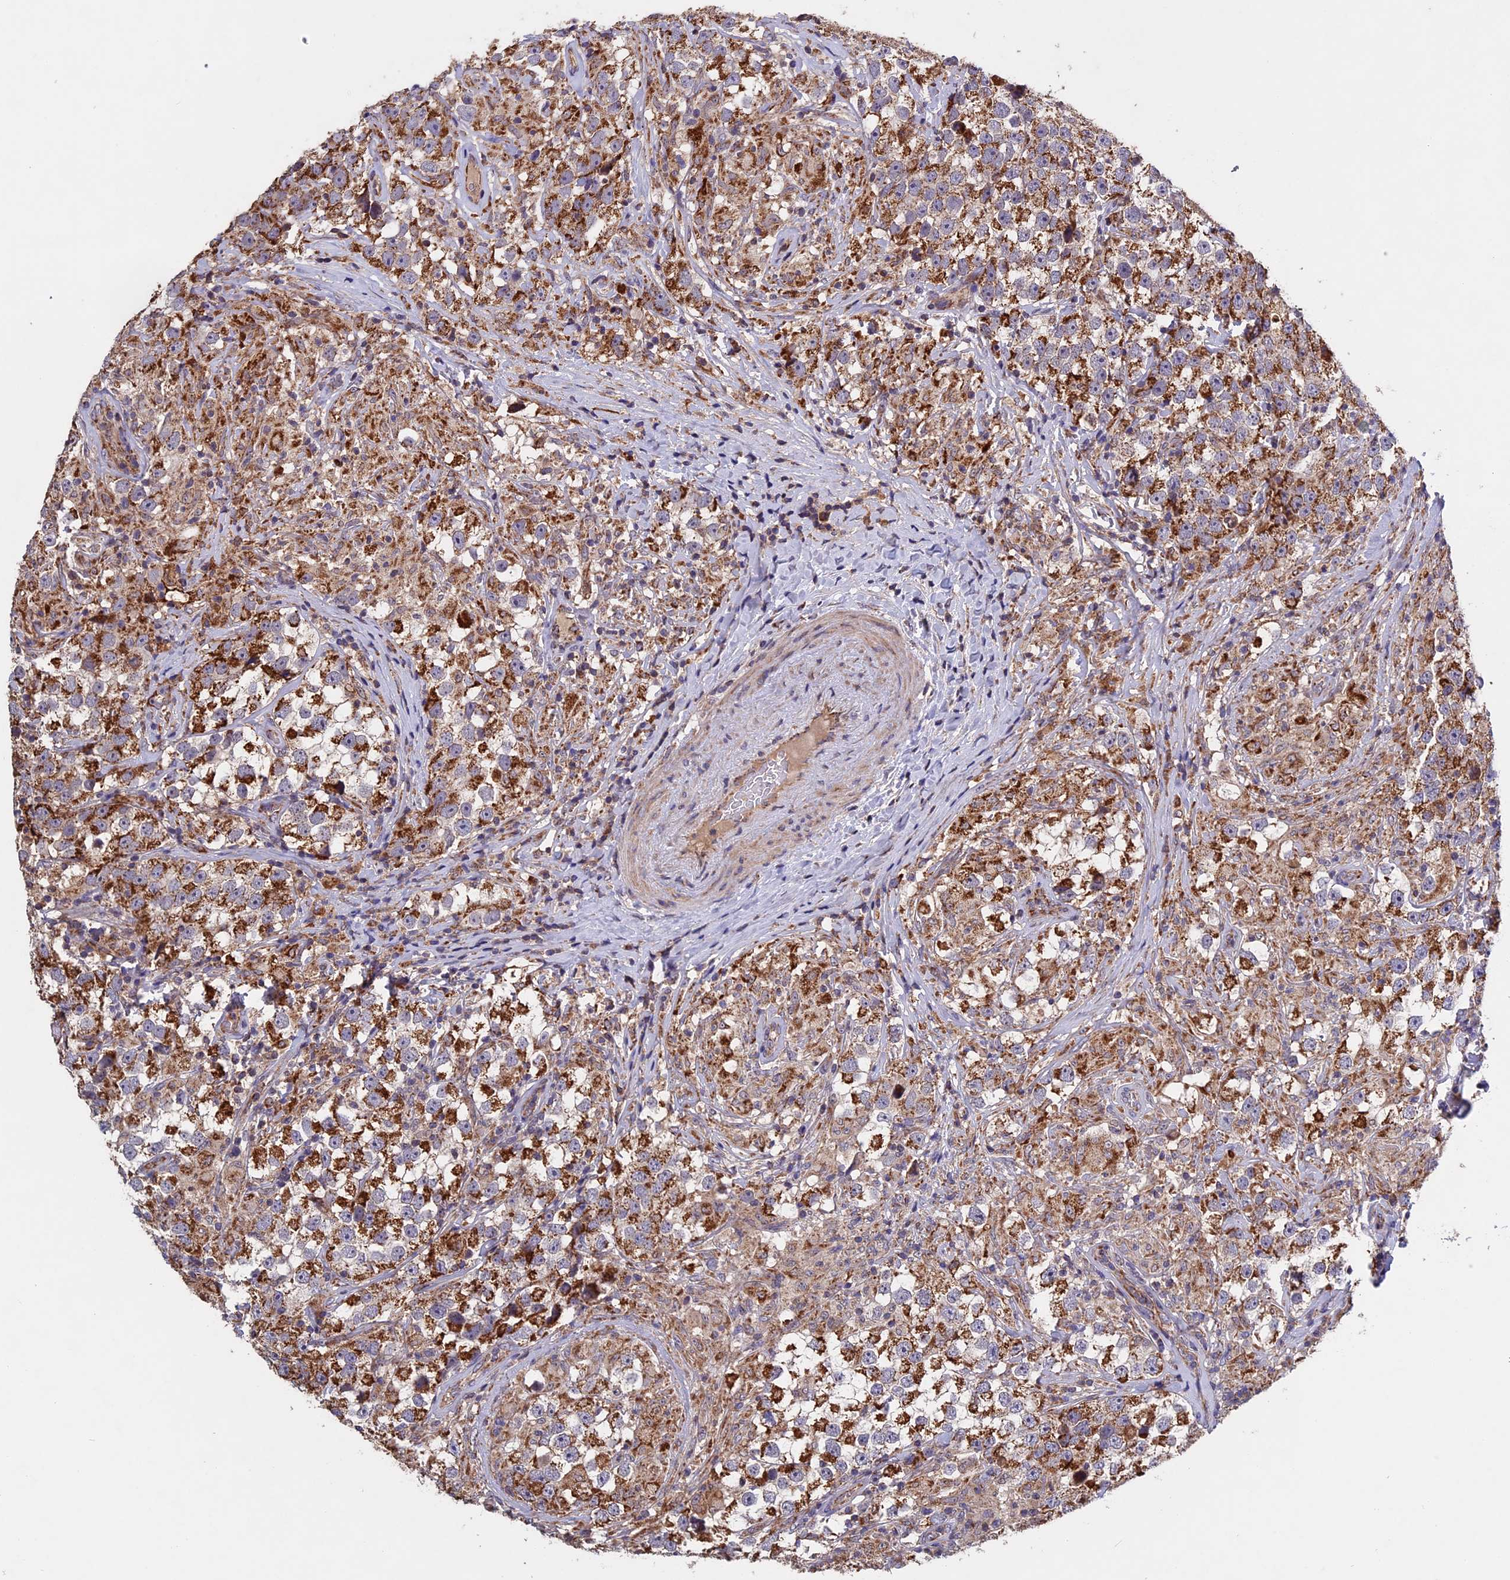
{"staining": {"intensity": "moderate", "quantity": ">75%", "location": "cytoplasmic/membranous"}, "tissue": "testis cancer", "cell_type": "Tumor cells", "image_type": "cancer", "snomed": [{"axis": "morphology", "description": "Seminoma, NOS"}, {"axis": "topography", "description": "Testis"}], "caption": "Immunohistochemistry (IHC) (DAB) staining of human seminoma (testis) displays moderate cytoplasmic/membranous protein positivity in approximately >75% of tumor cells. Nuclei are stained in blue.", "gene": "RNF17", "patient": {"sex": "male", "age": 46}}